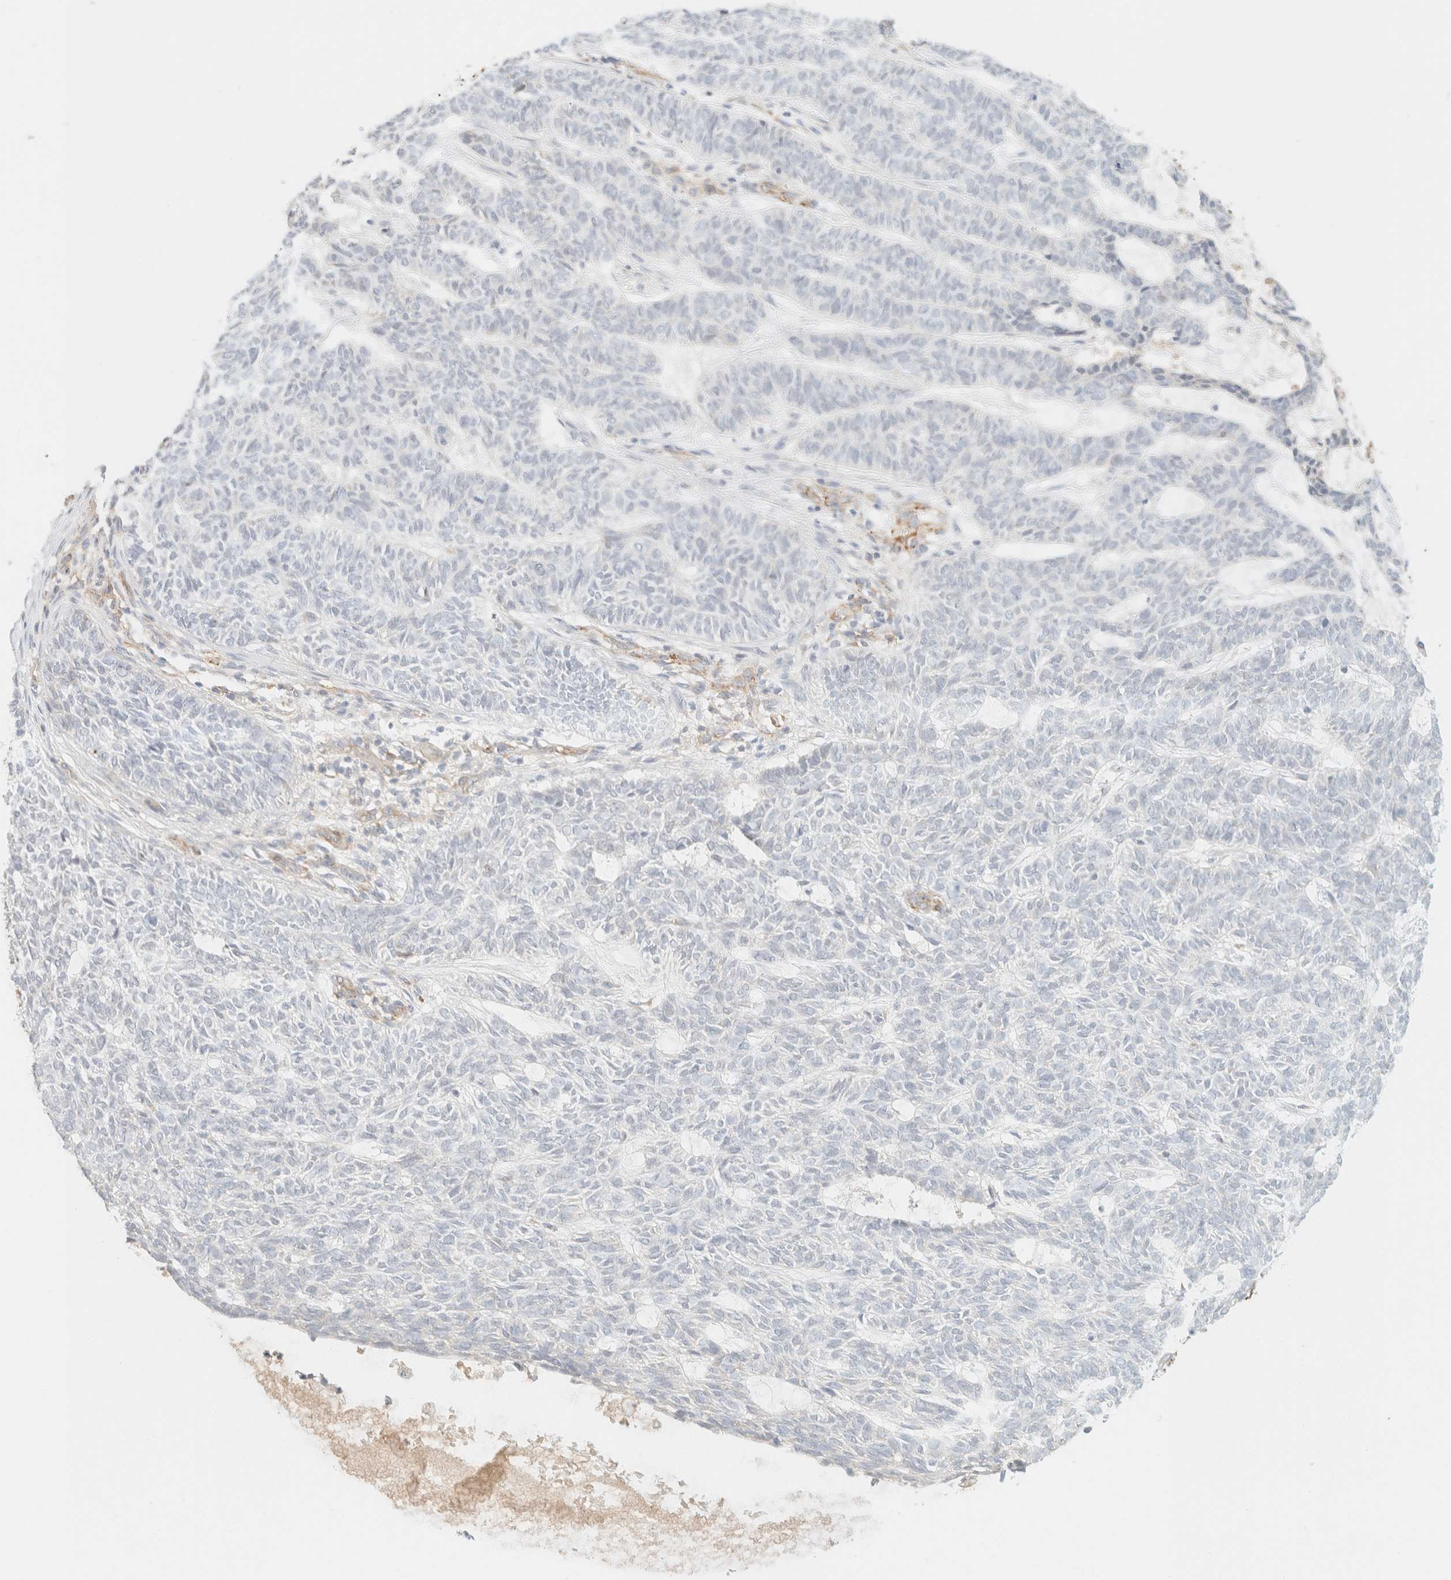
{"staining": {"intensity": "negative", "quantity": "none", "location": "none"}, "tissue": "skin cancer", "cell_type": "Tumor cells", "image_type": "cancer", "snomed": [{"axis": "morphology", "description": "Basal cell carcinoma"}, {"axis": "topography", "description": "Skin"}], "caption": "Human skin basal cell carcinoma stained for a protein using immunohistochemistry (IHC) demonstrates no expression in tumor cells.", "gene": "SPARCL1", "patient": {"sex": "male", "age": 87}}